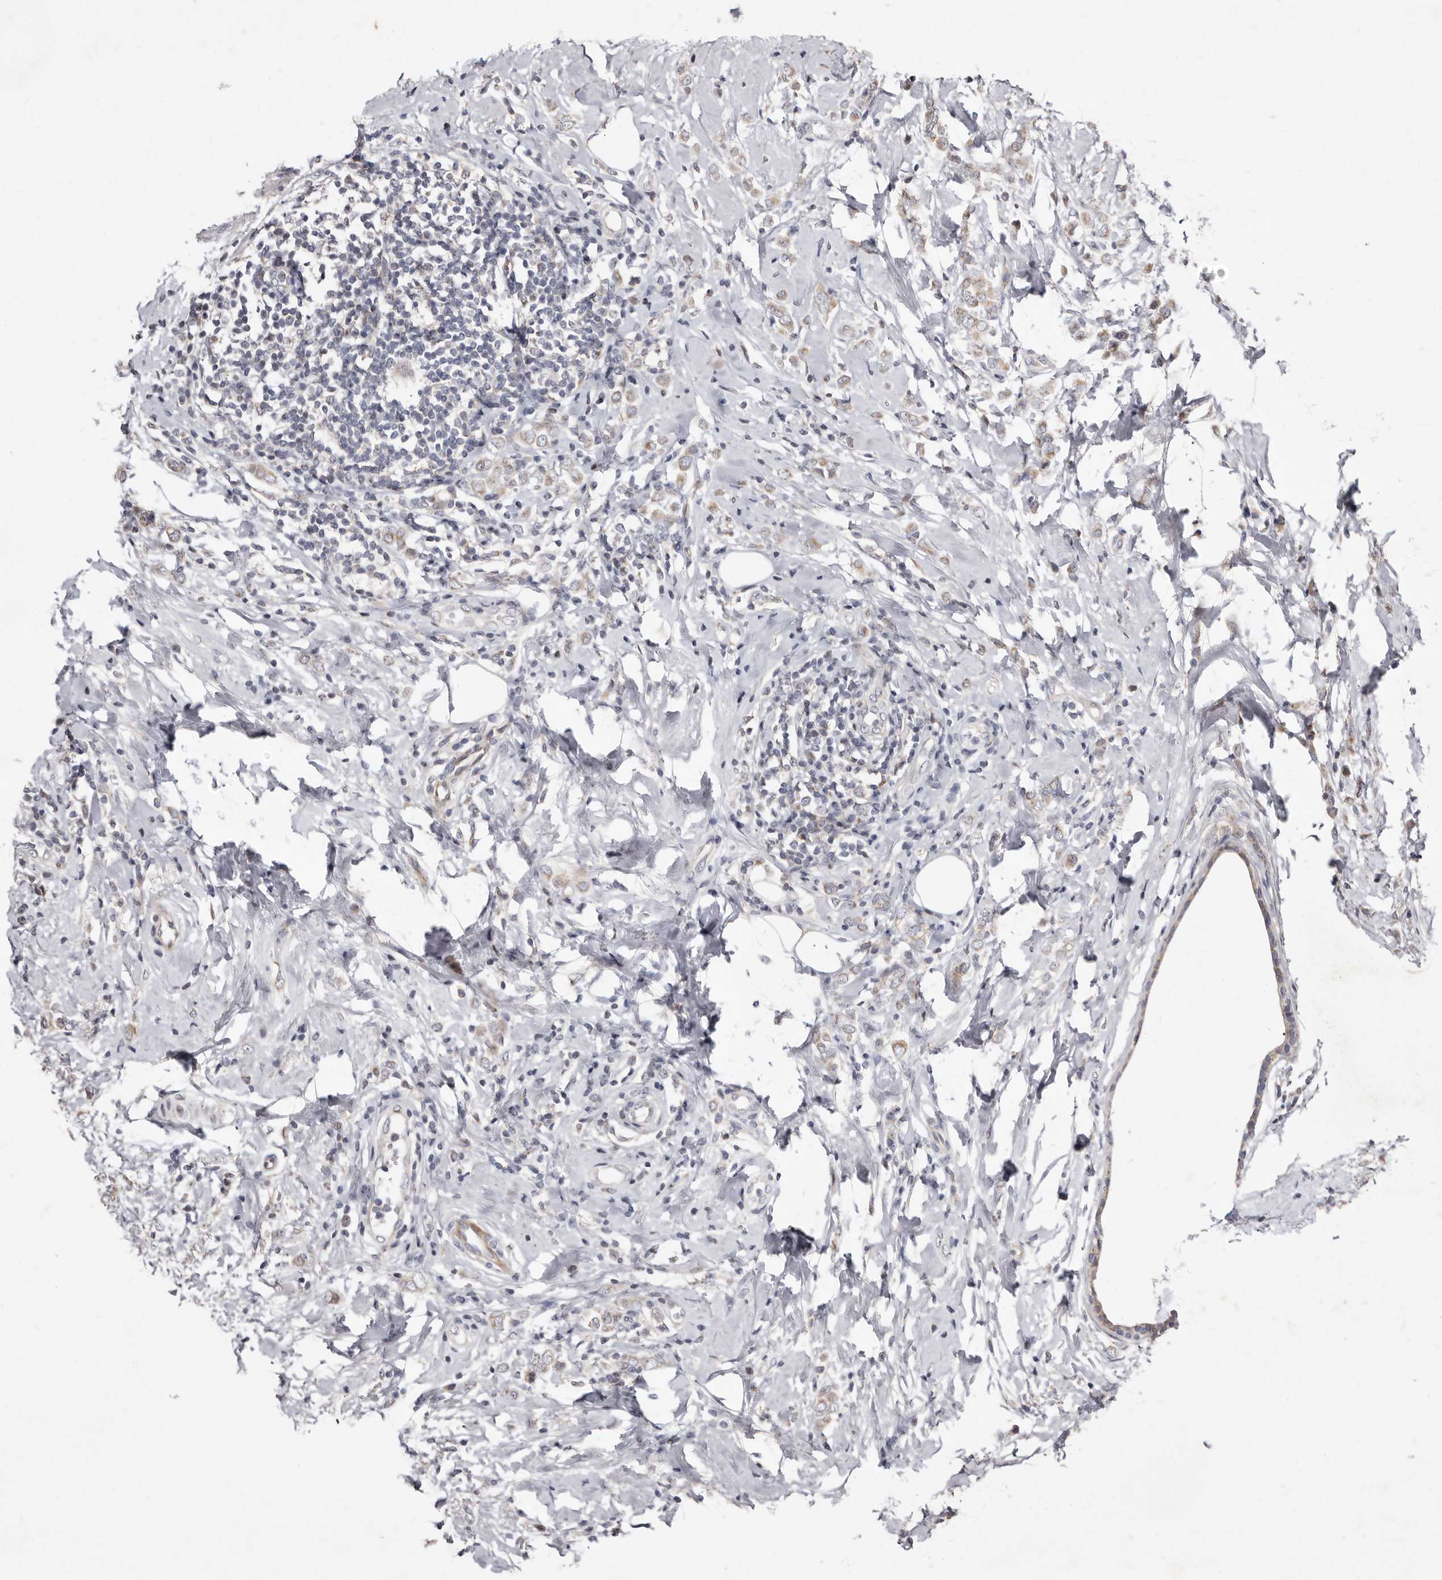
{"staining": {"intensity": "moderate", "quantity": ">75%", "location": "cytoplasmic/membranous"}, "tissue": "breast cancer", "cell_type": "Tumor cells", "image_type": "cancer", "snomed": [{"axis": "morphology", "description": "Lobular carcinoma"}, {"axis": "topography", "description": "Breast"}], "caption": "Tumor cells display moderate cytoplasmic/membranous expression in approximately >75% of cells in breast cancer (lobular carcinoma).", "gene": "TIMM17B", "patient": {"sex": "female", "age": 47}}